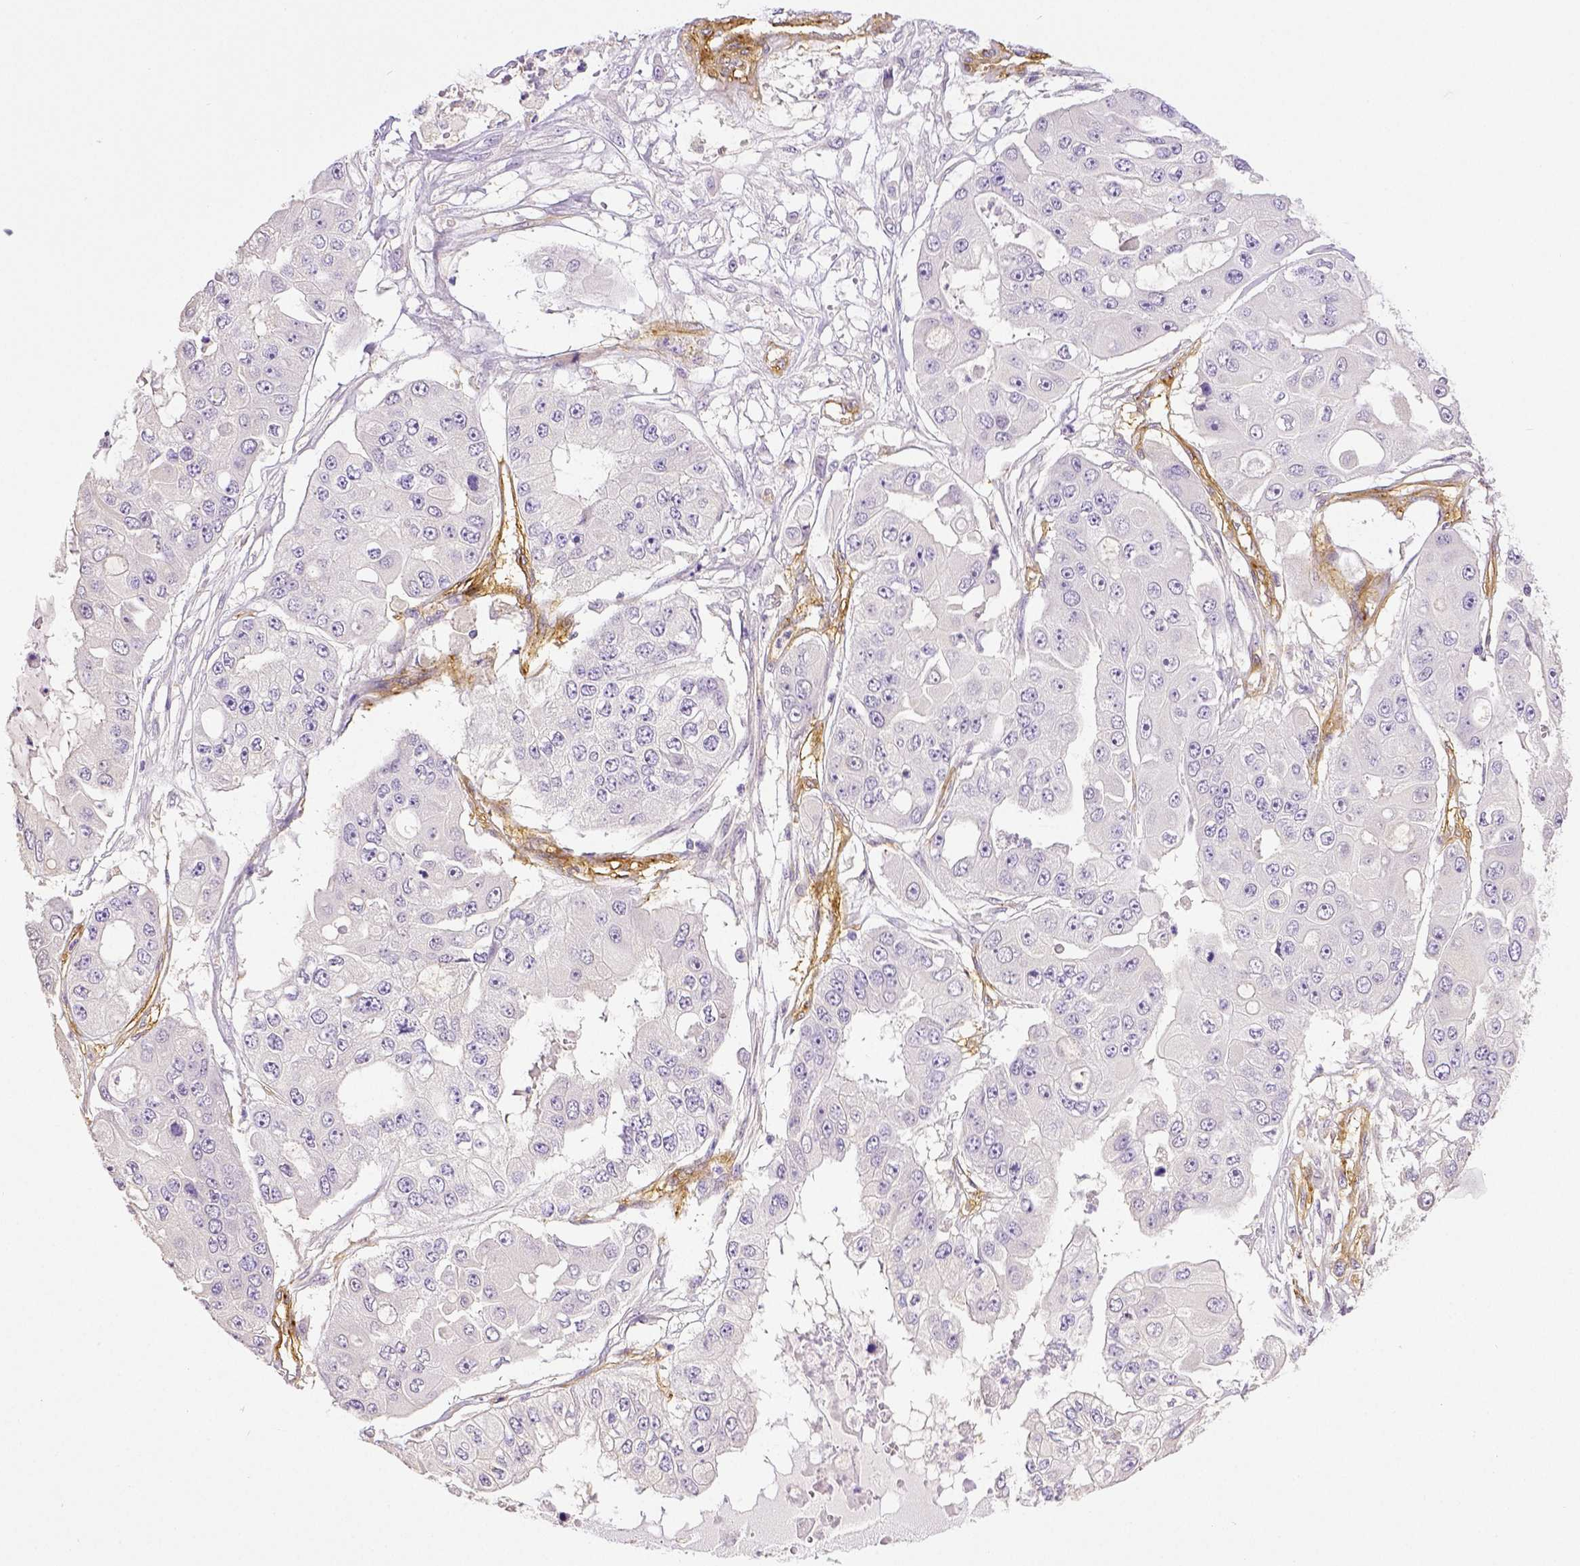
{"staining": {"intensity": "negative", "quantity": "none", "location": "none"}, "tissue": "ovarian cancer", "cell_type": "Tumor cells", "image_type": "cancer", "snomed": [{"axis": "morphology", "description": "Cystadenocarcinoma, serous, NOS"}, {"axis": "topography", "description": "Ovary"}], "caption": "Immunohistochemical staining of ovarian cancer exhibits no significant staining in tumor cells.", "gene": "THY1", "patient": {"sex": "female", "age": 56}}